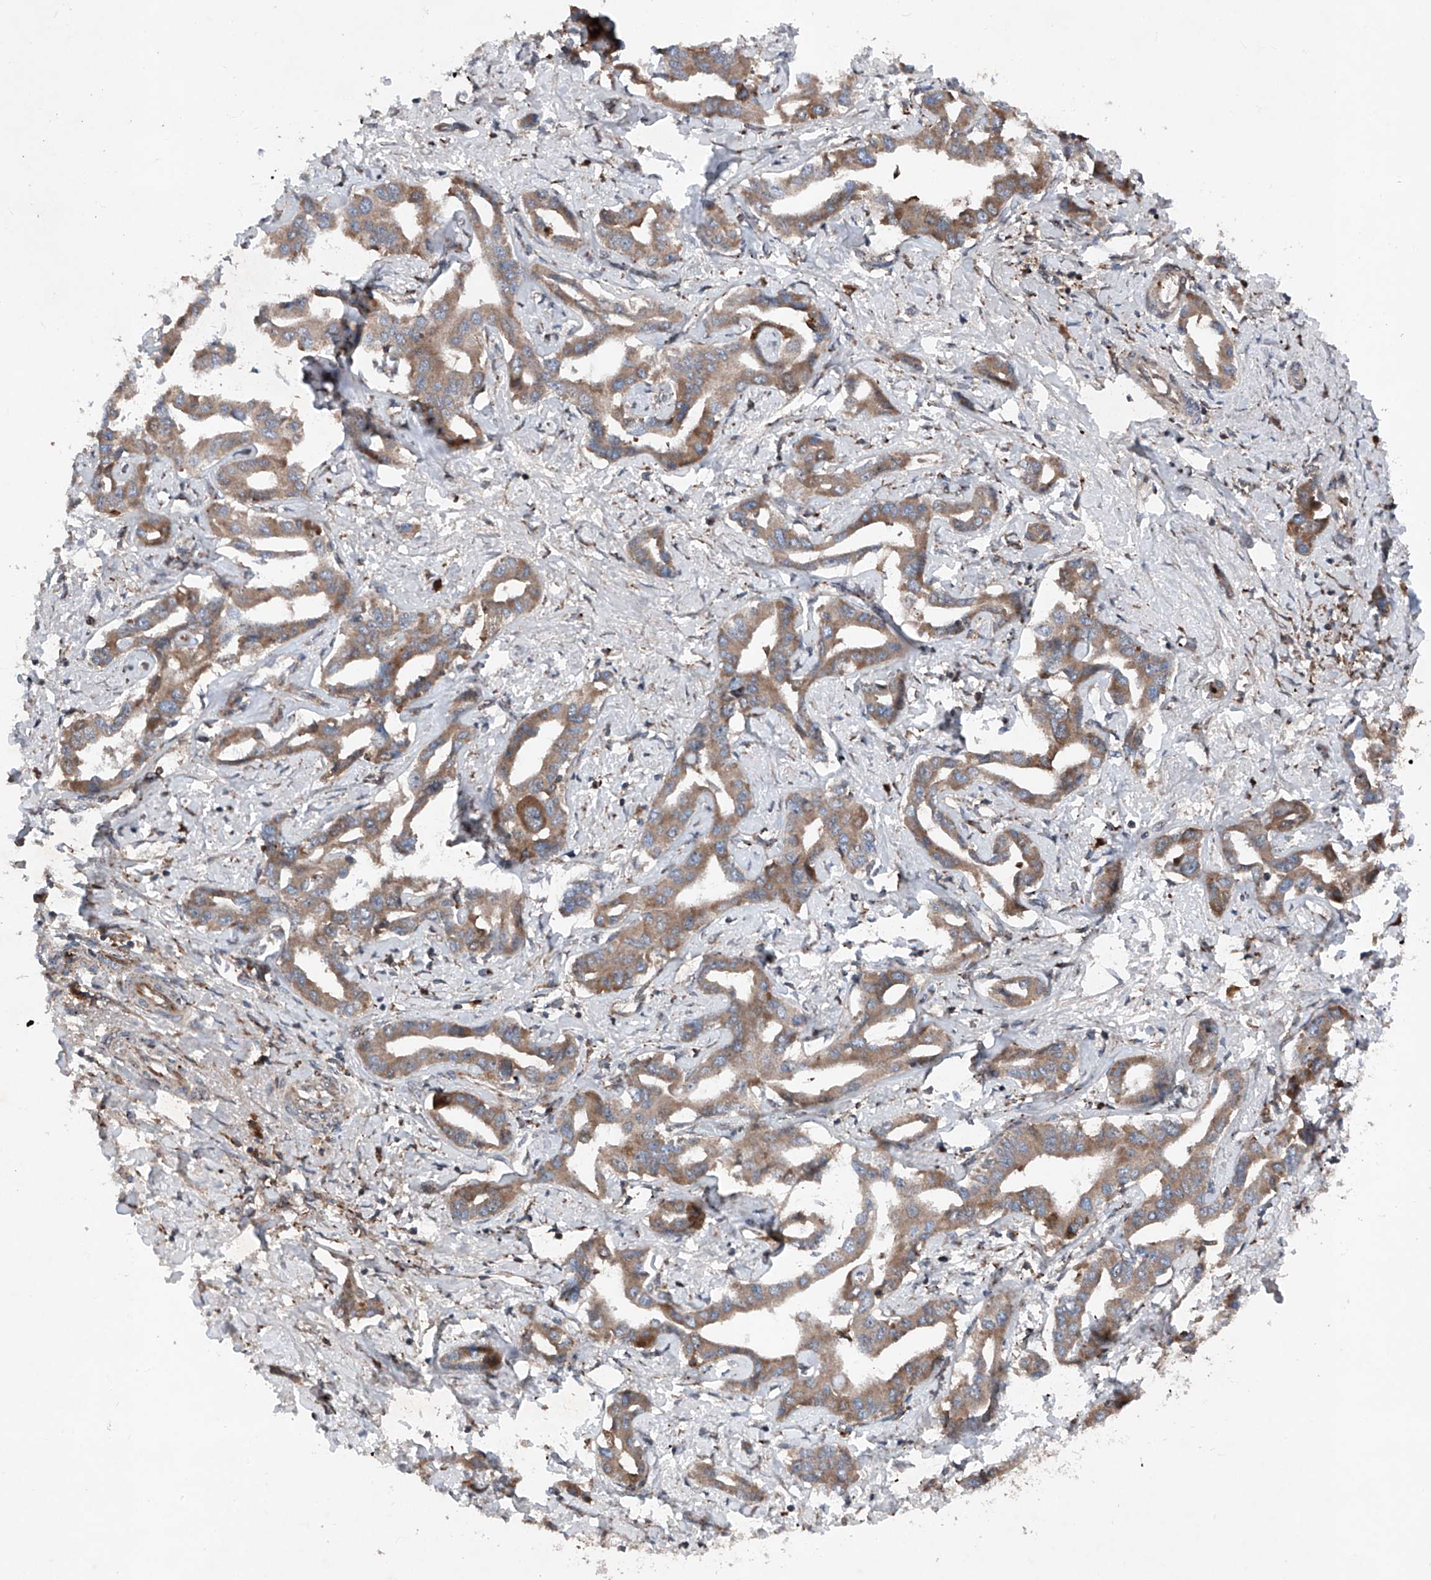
{"staining": {"intensity": "moderate", "quantity": ">75%", "location": "cytoplasmic/membranous"}, "tissue": "liver cancer", "cell_type": "Tumor cells", "image_type": "cancer", "snomed": [{"axis": "morphology", "description": "Cholangiocarcinoma"}, {"axis": "topography", "description": "Liver"}], "caption": "The photomicrograph shows staining of cholangiocarcinoma (liver), revealing moderate cytoplasmic/membranous protein expression (brown color) within tumor cells.", "gene": "DAD1", "patient": {"sex": "male", "age": 59}}